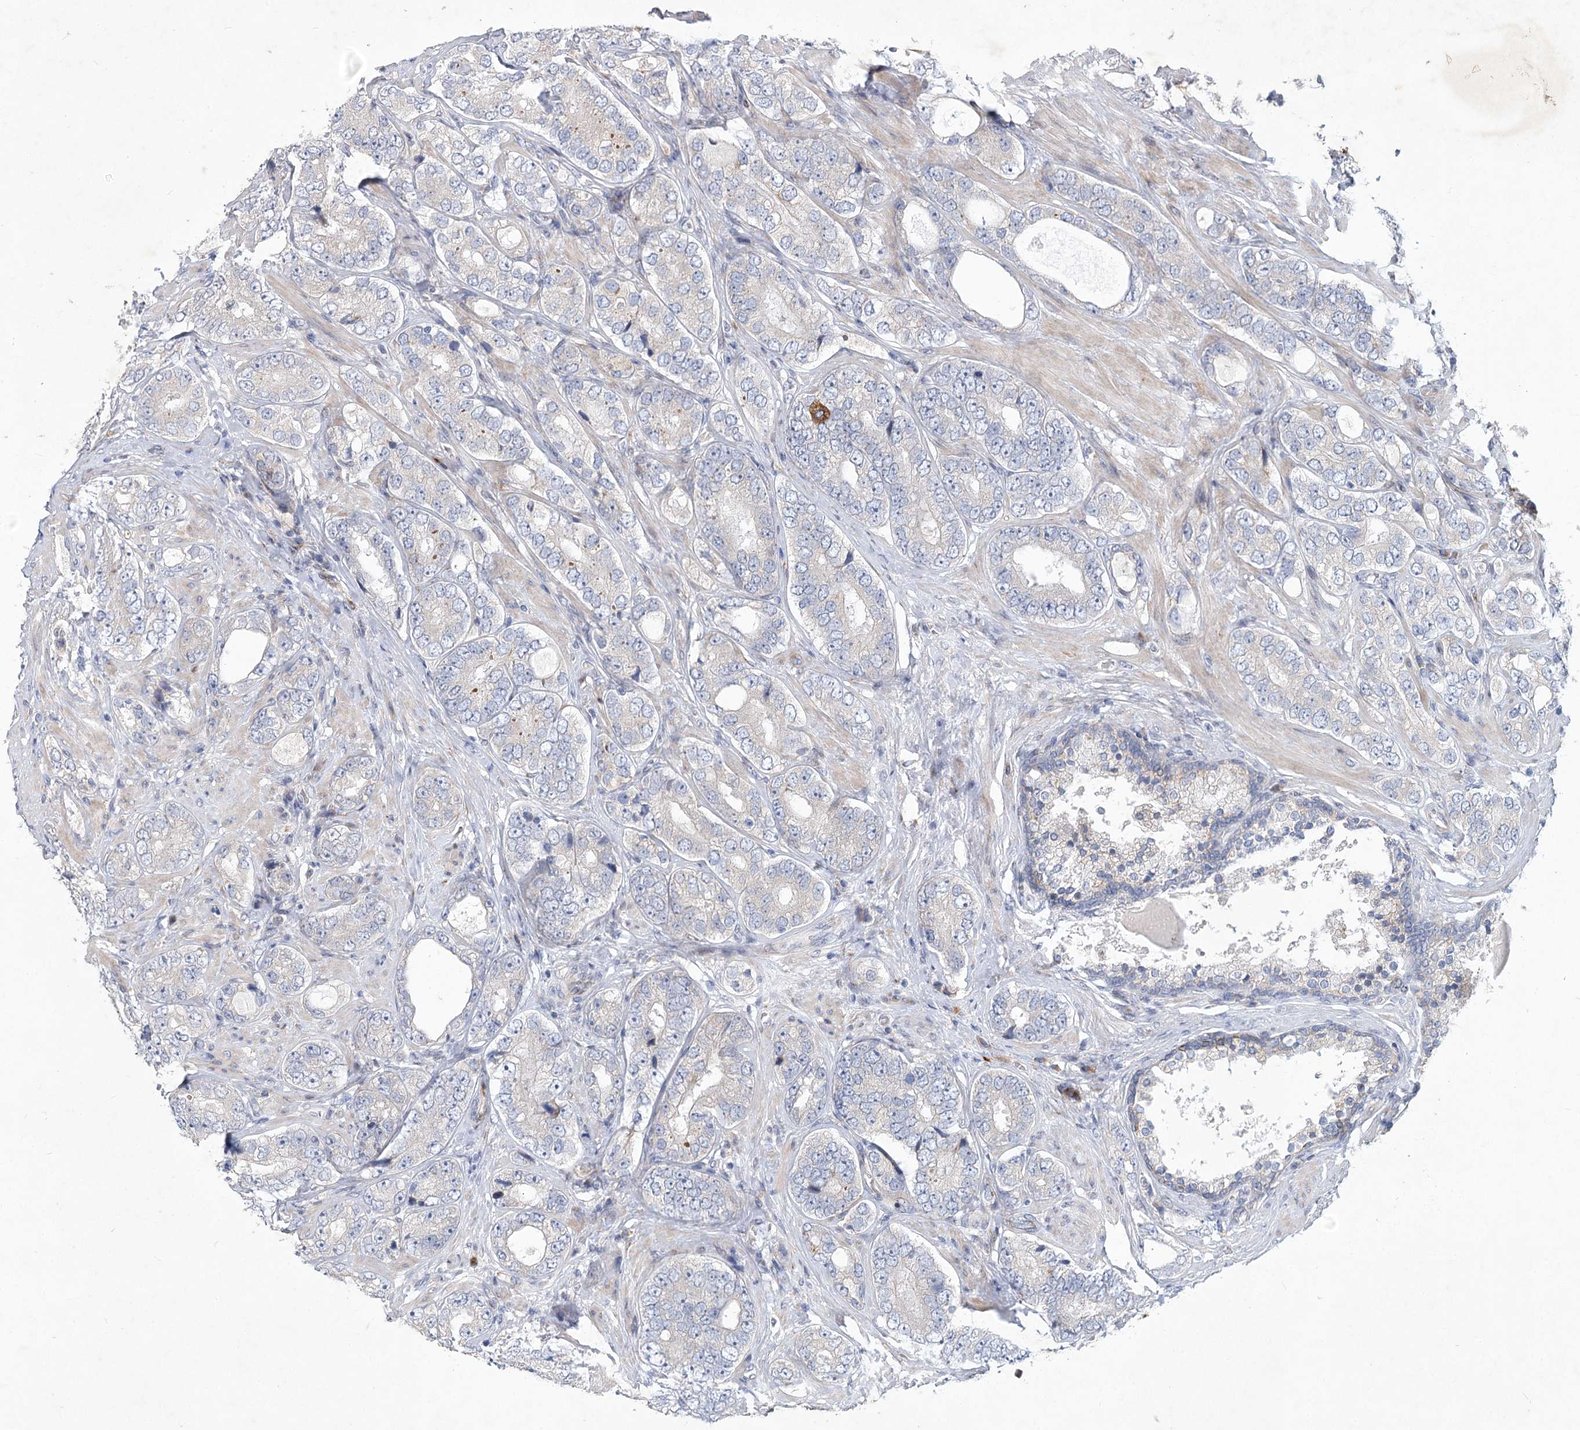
{"staining": {"intensity": "negative", "quantity": "none", "location": "none"}, "tissue": "prostate cancer", "cell_type": "Tumor cells", "image_type": "cancer", "snomed": [{"axis": "morphology", "description": "Adenocarcinoma, High grade"}, {"axis": "topography", "description": "Prostate"}], "caption": "A high-resolution photomicrograph shows immunohistochemistry staining of prostate cancer, which reveals no significant staining in tumor cells.", "gene": "GCNT4", "patient": {"sex": "male", "age": 56}}